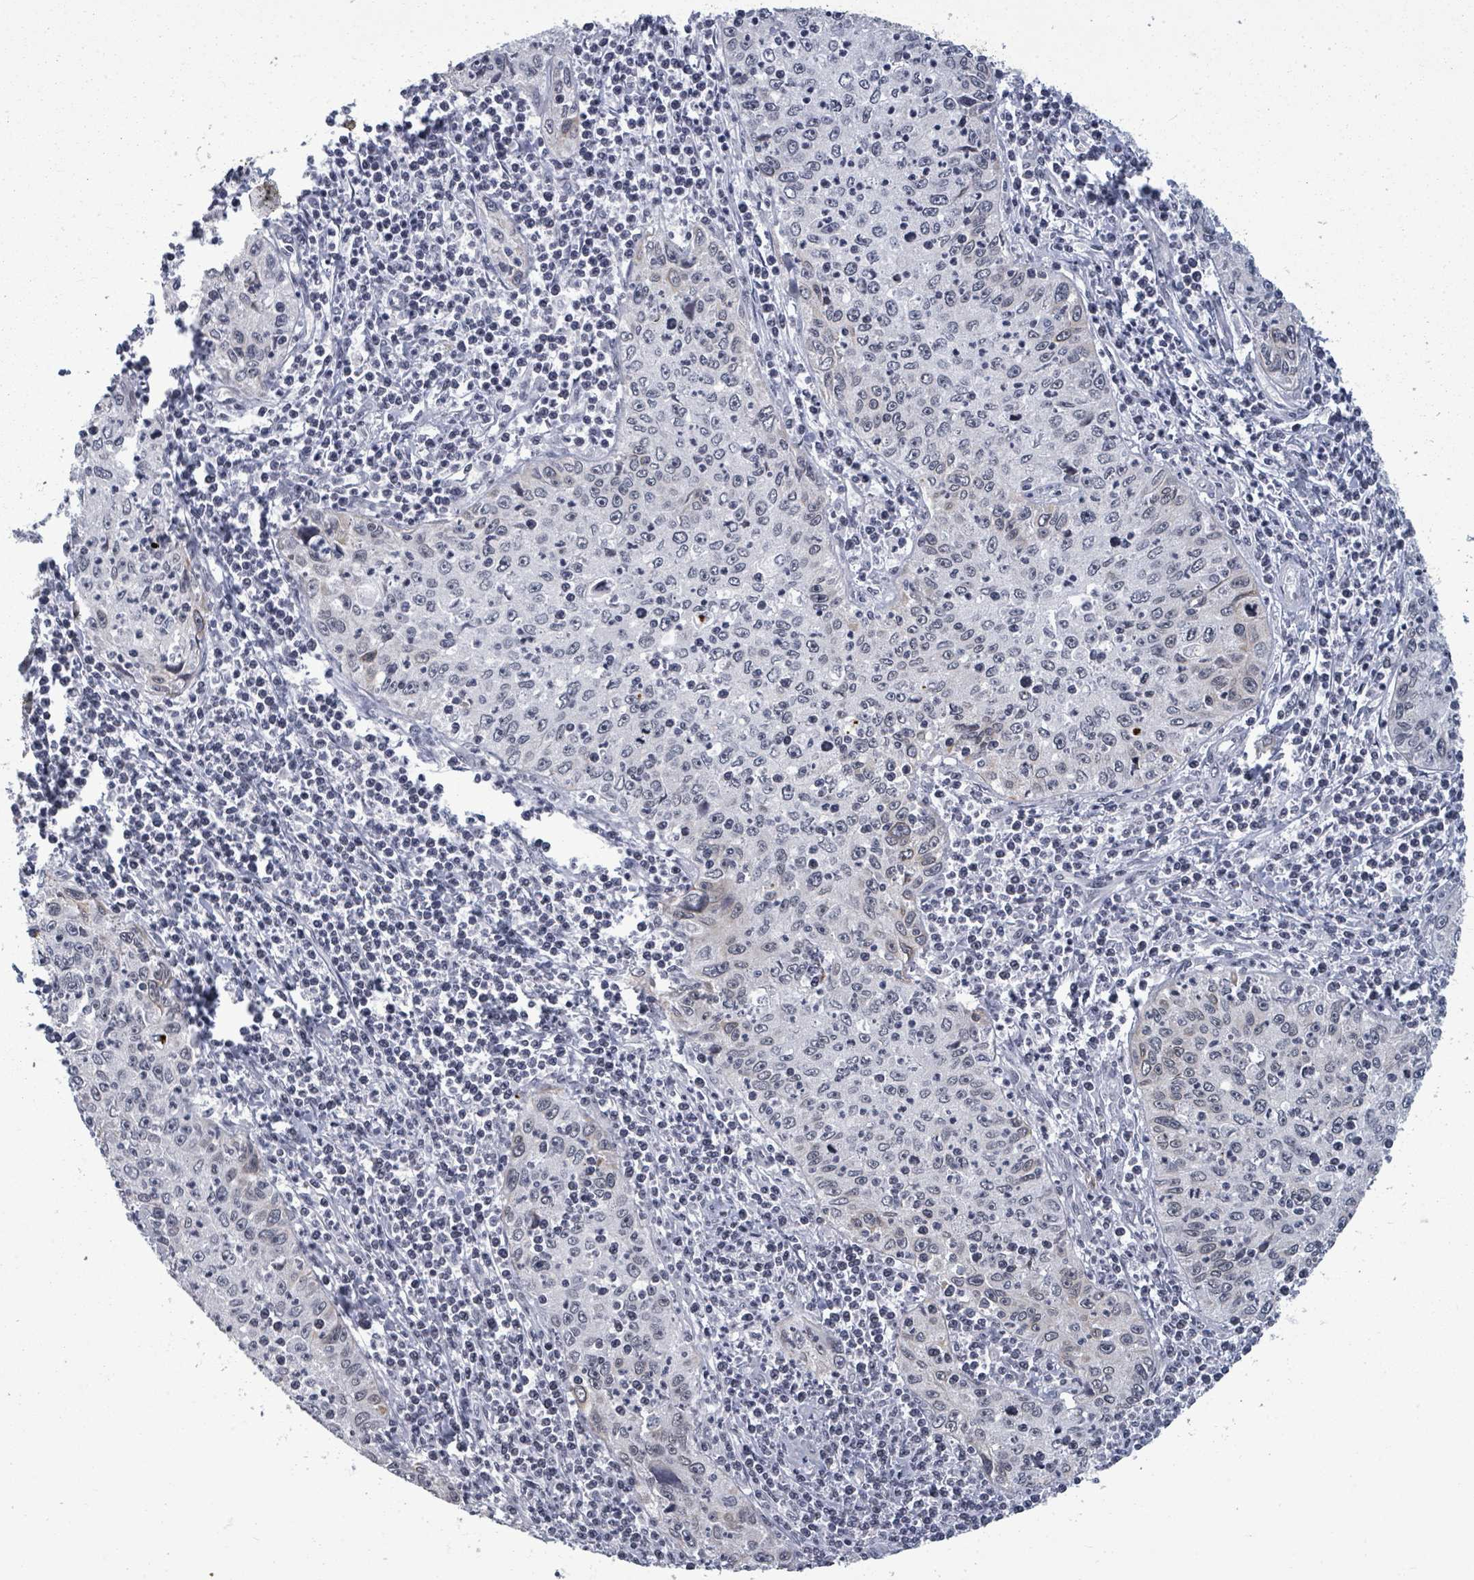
{"staining": {"intensity": "negative", "quantity": "none", "location": "none"}, "tissue": "cervical cancer", "cell_type": "Tumor cells", "image_type": "cancer", "snomed": [{"axis": "morphology", "description": "Squamous cell carcinoma, NOS"}, {"axis": "topography", "description": "Cervix"}], "caption": "A photomicrograph of human cervical squamous cell carcinoma is negative for staining in tumor cells. (Immunohistochemistry, brightfield microscopy, high magnification).", "gene": "ERCC5", "patient": {"sex": "female", "age": 30}}